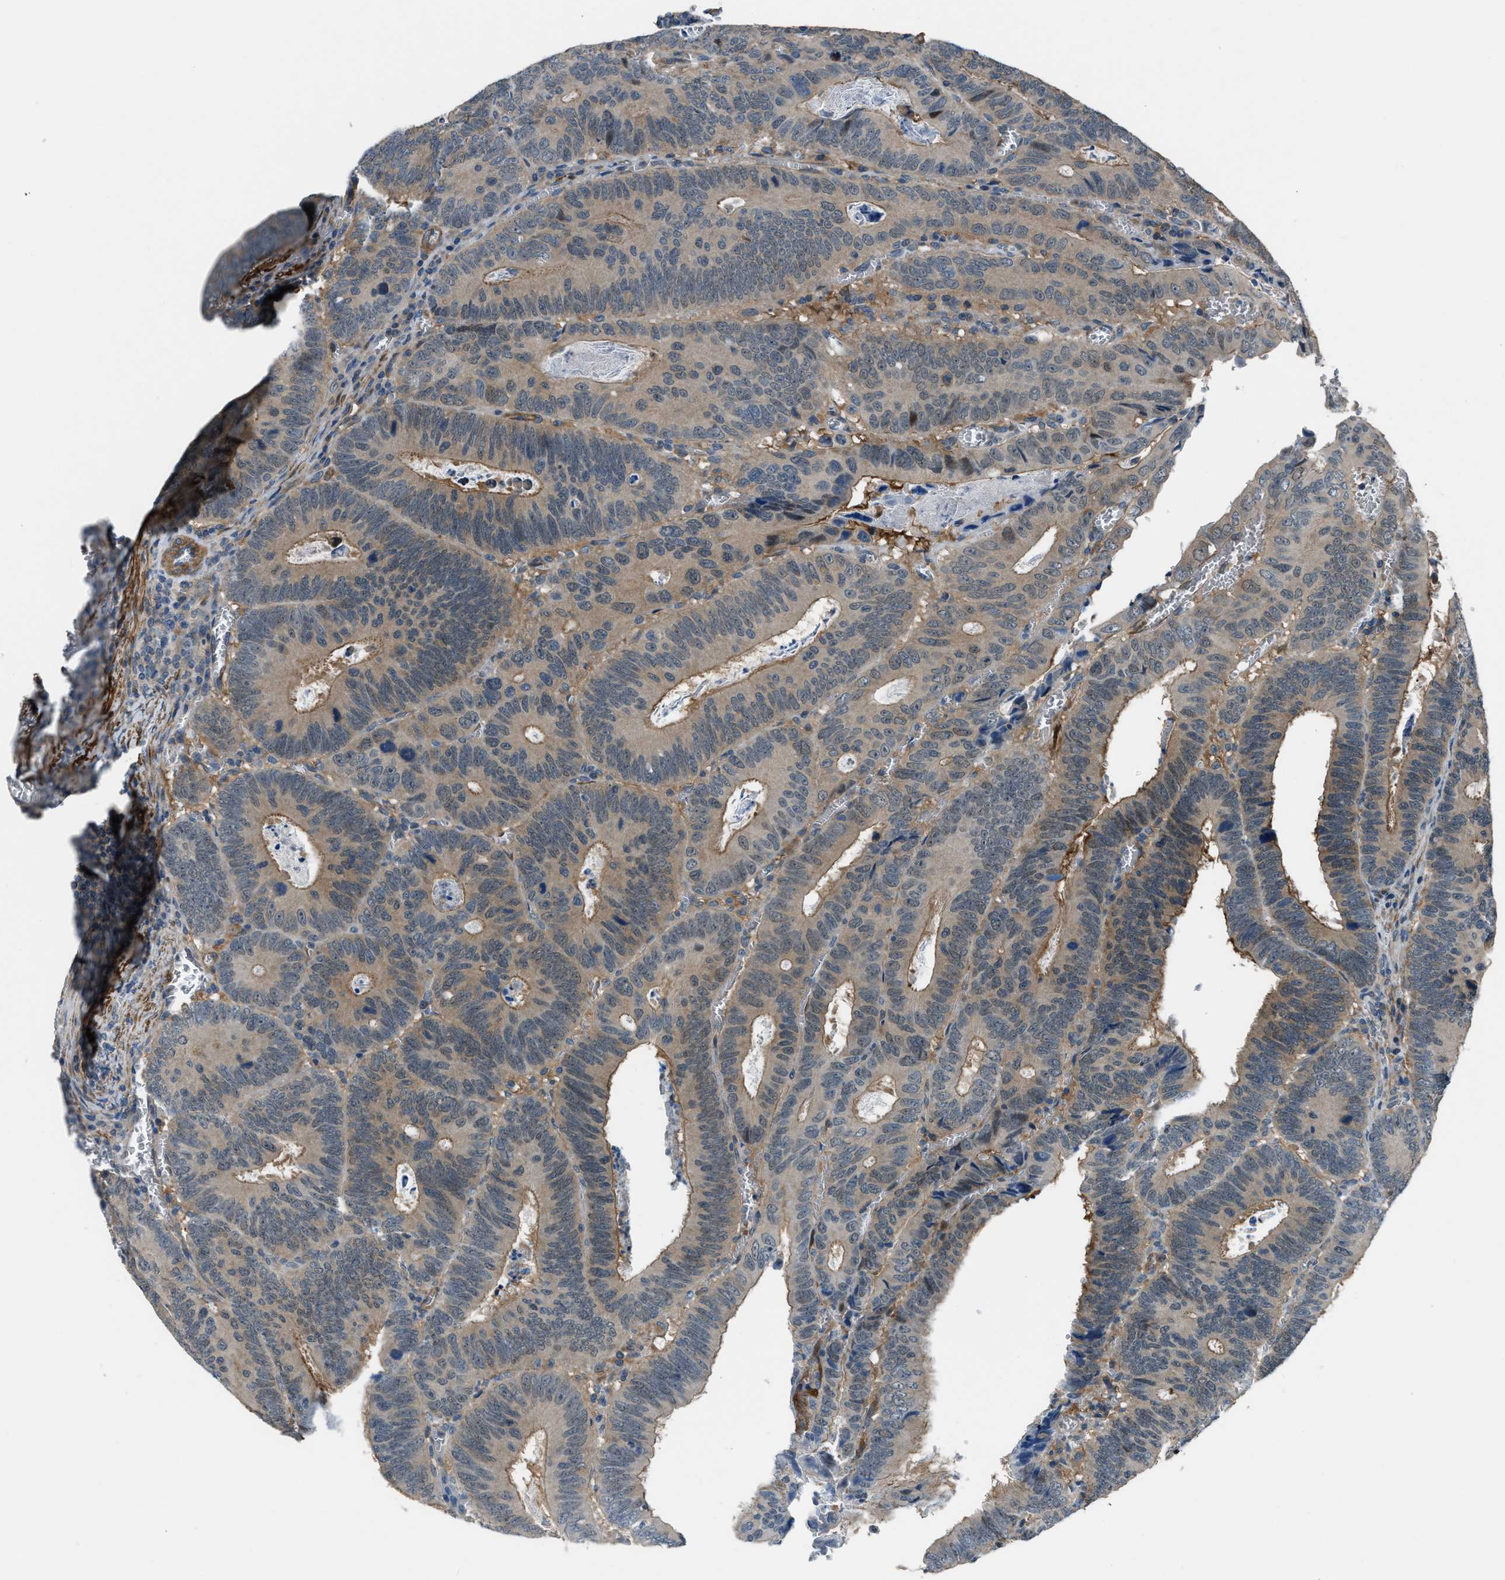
{"staining": {"intensity": "moderate", "quantity": ">75%", "location": "cytoplasmic/membranous"}, "tissue": "colorectal cancer", "cell_type": "Tumor cells", "image_type": "cancer", "snomed": [{"axis": "morphology", "description": "Inflammation, NOS"}, {"axis": "morphology", "description": "Adenocarcinoma, NOS"}, {"axis": "topography", "description": "Colon"}], "caption": "Immunohistochemistry of adenocarcinoma (colorectal) demonstrates medium levels of moderate cytoplasmic/membranous positivity in about >75% of tumor cells. (Stains: DAB in brown, nuclei in blue, Microscopy: brightfield microscopy at high magnification).", "gene": "NUDCD3", "patient": {"sex": "male", "age": 72}}